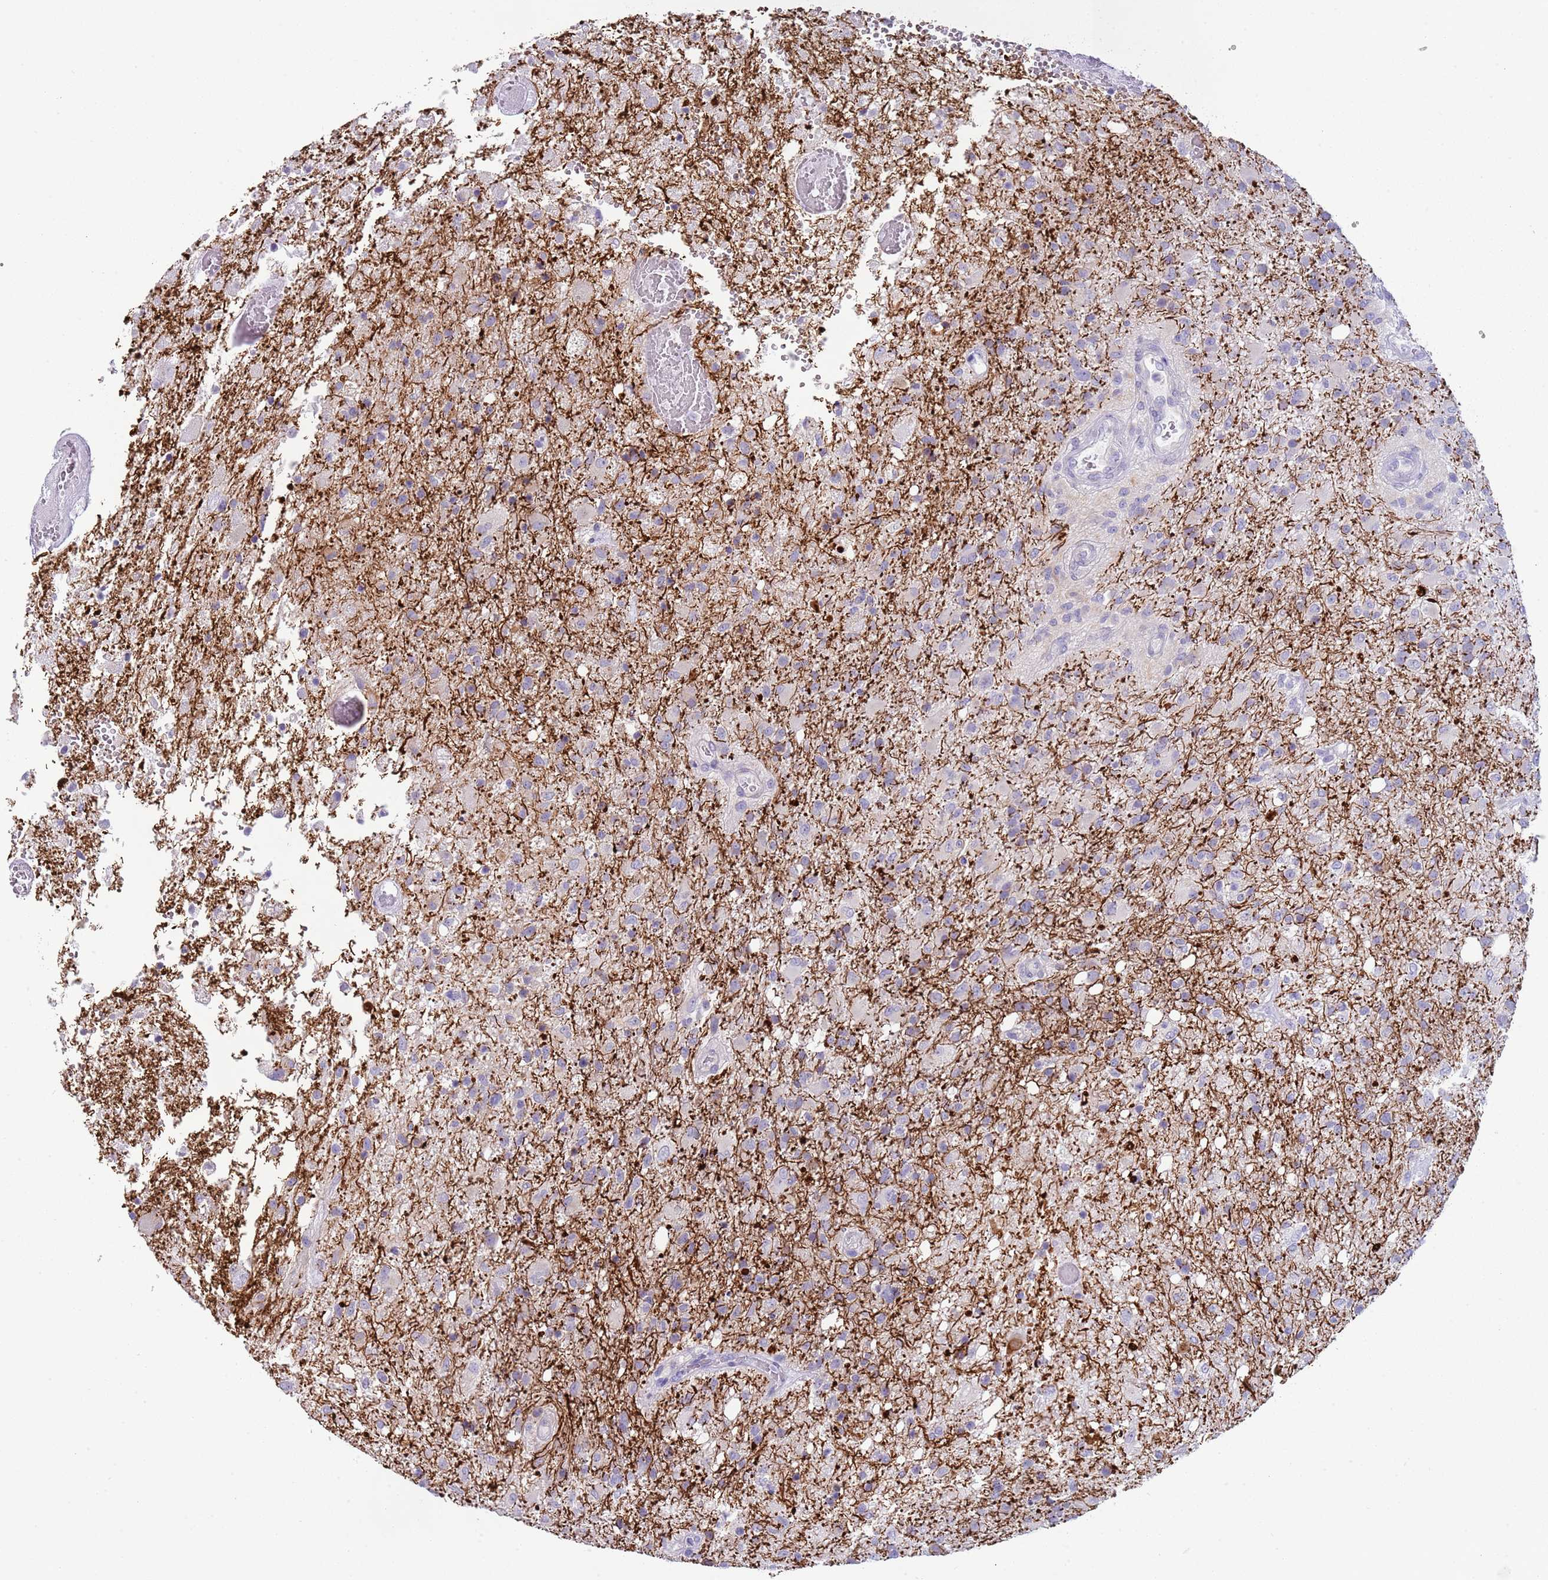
{"staining": {"intensity": "negative", "quantity": "none", "location": "none"}, "tissue": "glioma", "cell_type": "Tumor cells", "image_type": "cancer", "snomed": [{"axis": "morphology", "description": "Glioma, malignant, High grade"}, {"axis": "topography", "description": "Brain"}], "caption": "There is no significant staining in tumor cells of glioma.", "gene": "NBPF20", "patient": {"sex": "female", "age": 74}}